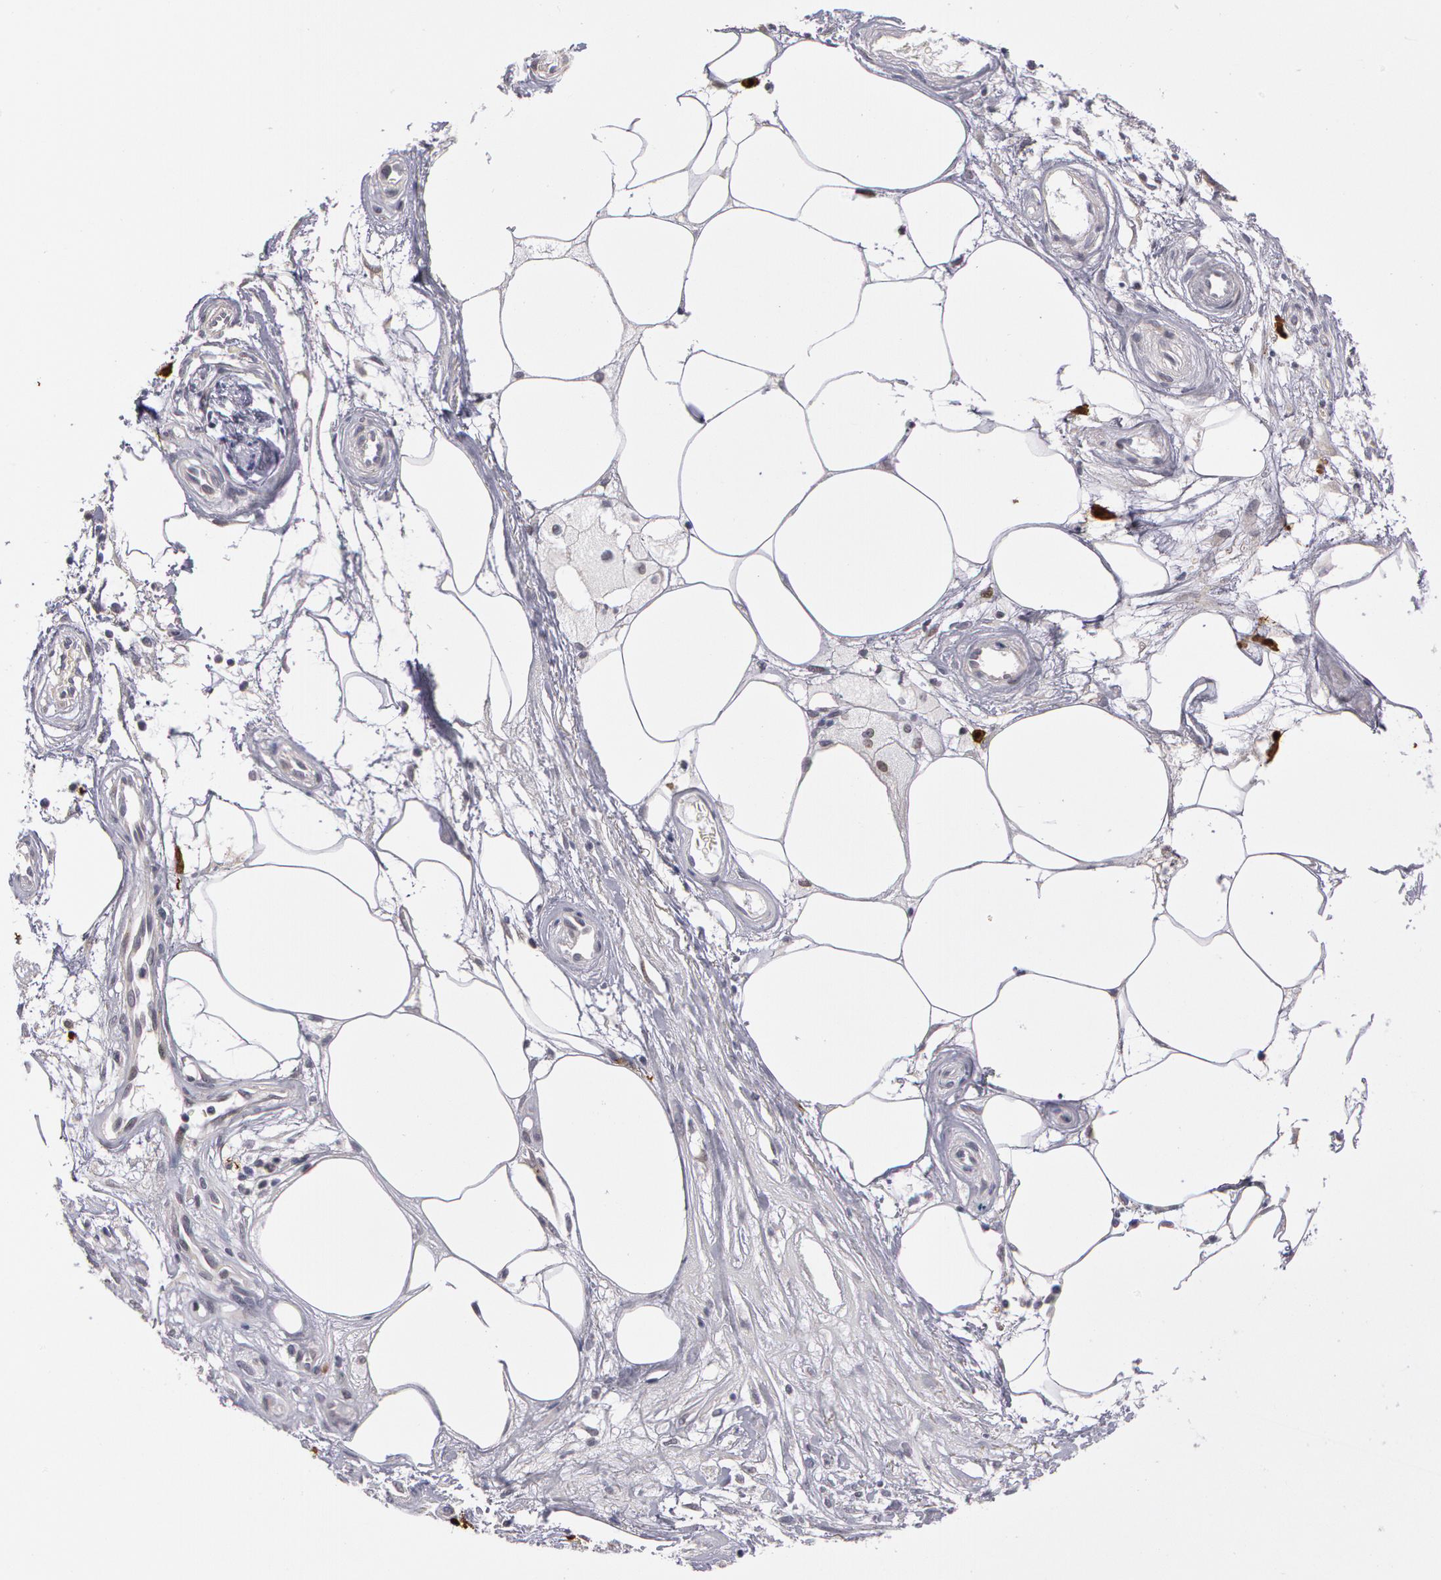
{"staining": {"intensity": "negative", "quantity": "none", "location": "none"}, "tissue": "melanoma", "cell_type": "Tumor cells", "image_type": "cancer", "snomed": [{"axis": "morphology", "description": "Malignant melanoma, NOS"}, {"axis": "topography", "description": "Skin"}], "caption": "Immunohistochemistry (IHC) histopathology image of neoplastic tissue: human malignant melanoma stained with DAB (3,3'-diaminobenzidine) reveals no significant protein staining in tumor cells. (DAB (3,3'-diaminobenzidine) IHC with hematoxylin counter stain).", "gene": "PRICKLE1", "patient": {"sex": "female", "age": 85}}